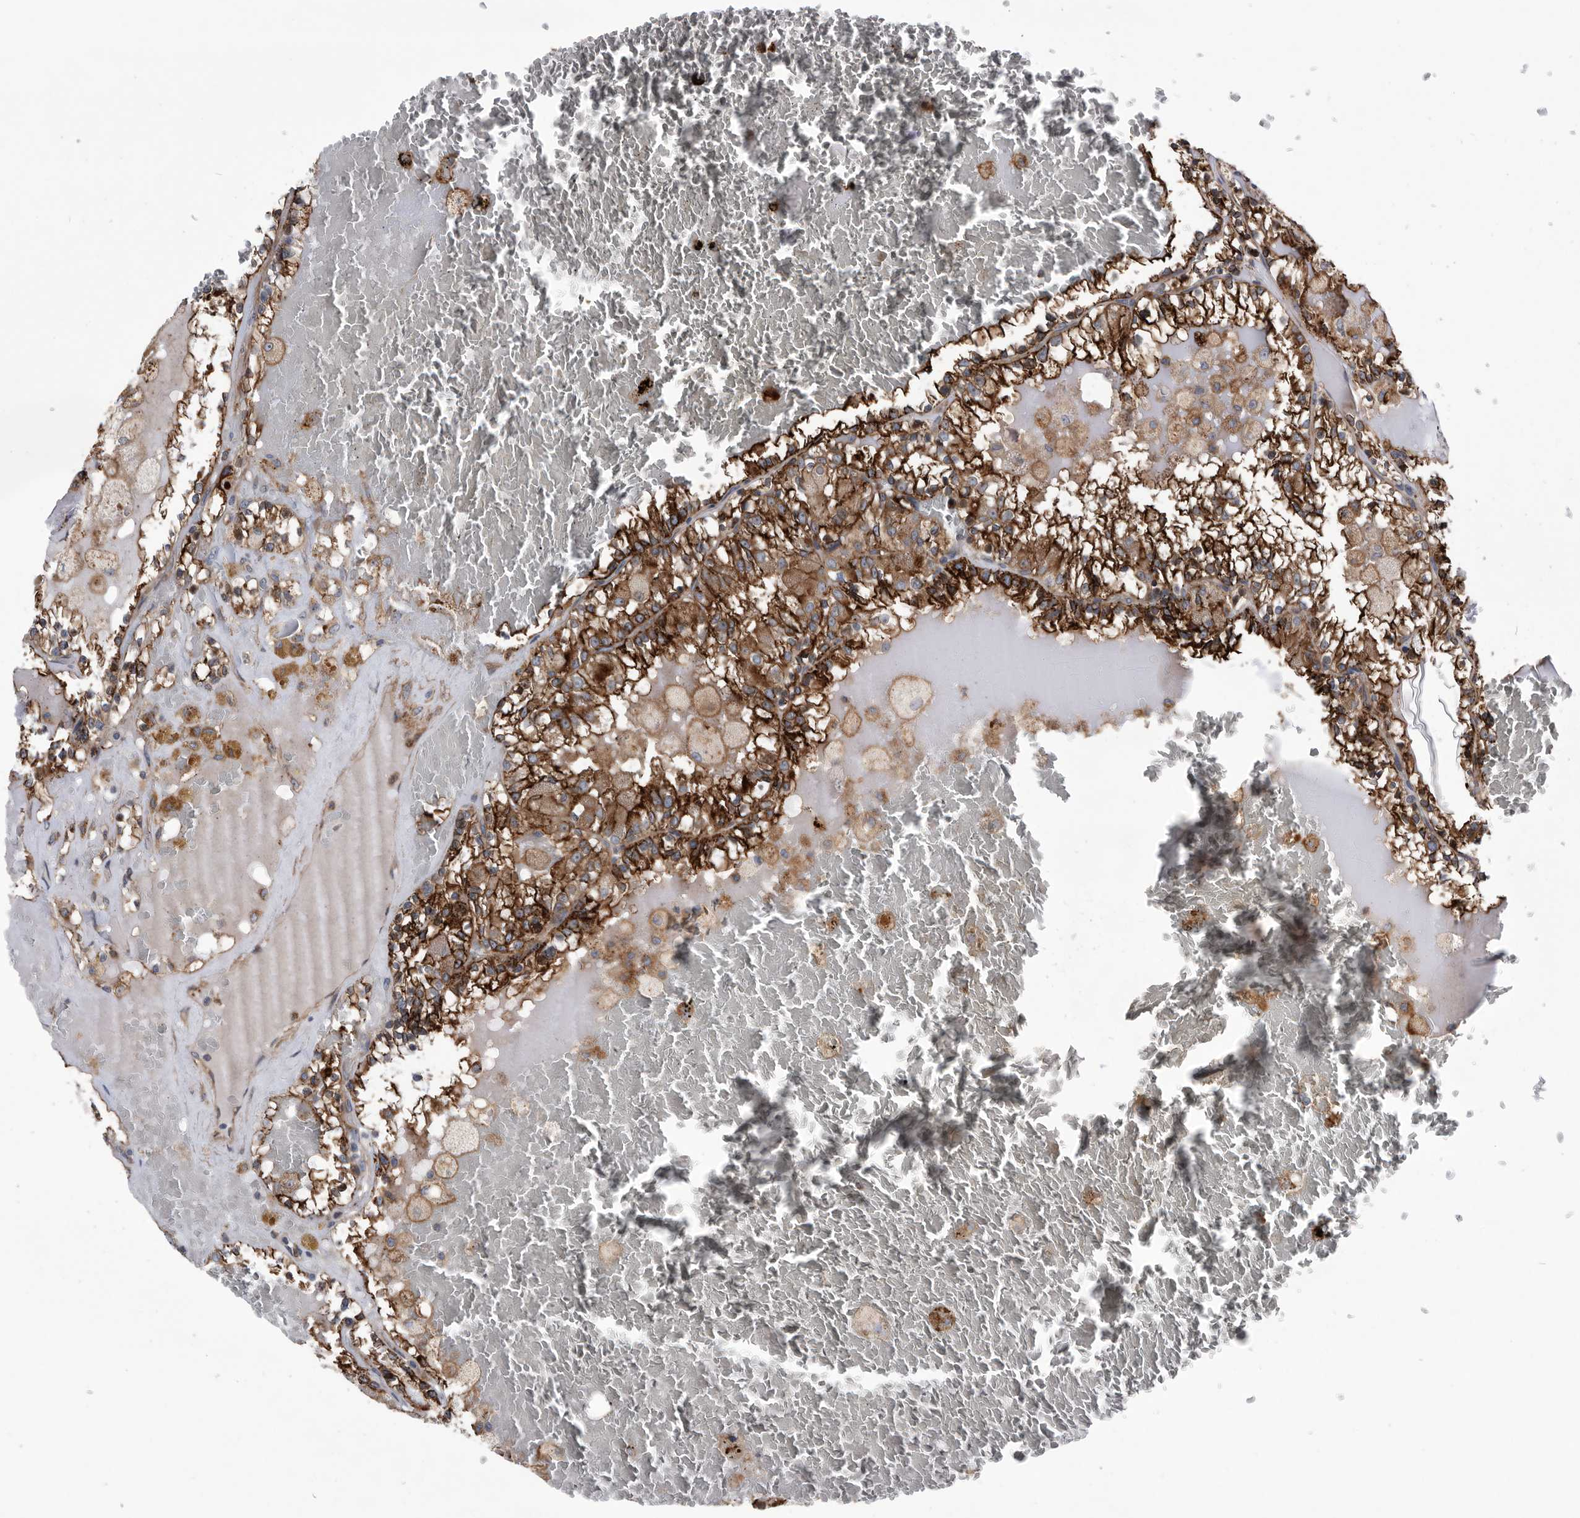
{"staining": {"intensity": "strong", "quantity": ">75%", "location": "cytoplasmic/membranous"}, "tissue": "renal cancer", "cell_type": "Tumor cells", "image_type": "cancer", "snomed": [{"axis": "morphology", "description": "Adenocarcinoma, NOS"}, {"axis": "topography", "description": "Kidney"}], "caption": "Immunohistochemical staining of human renal cancer demonstrates high levels of strong cytoplasmic/membranous protein staining in about >75% of tumor cells. The staining is performed using DAB (3,3'-diaminobenzidine) brown chromogen to label protein expression. The nuclei are counter-stained blue using hematoxylin.", "gene": "BAIAP3", "patient": {"sex": "female", "age": 56}}